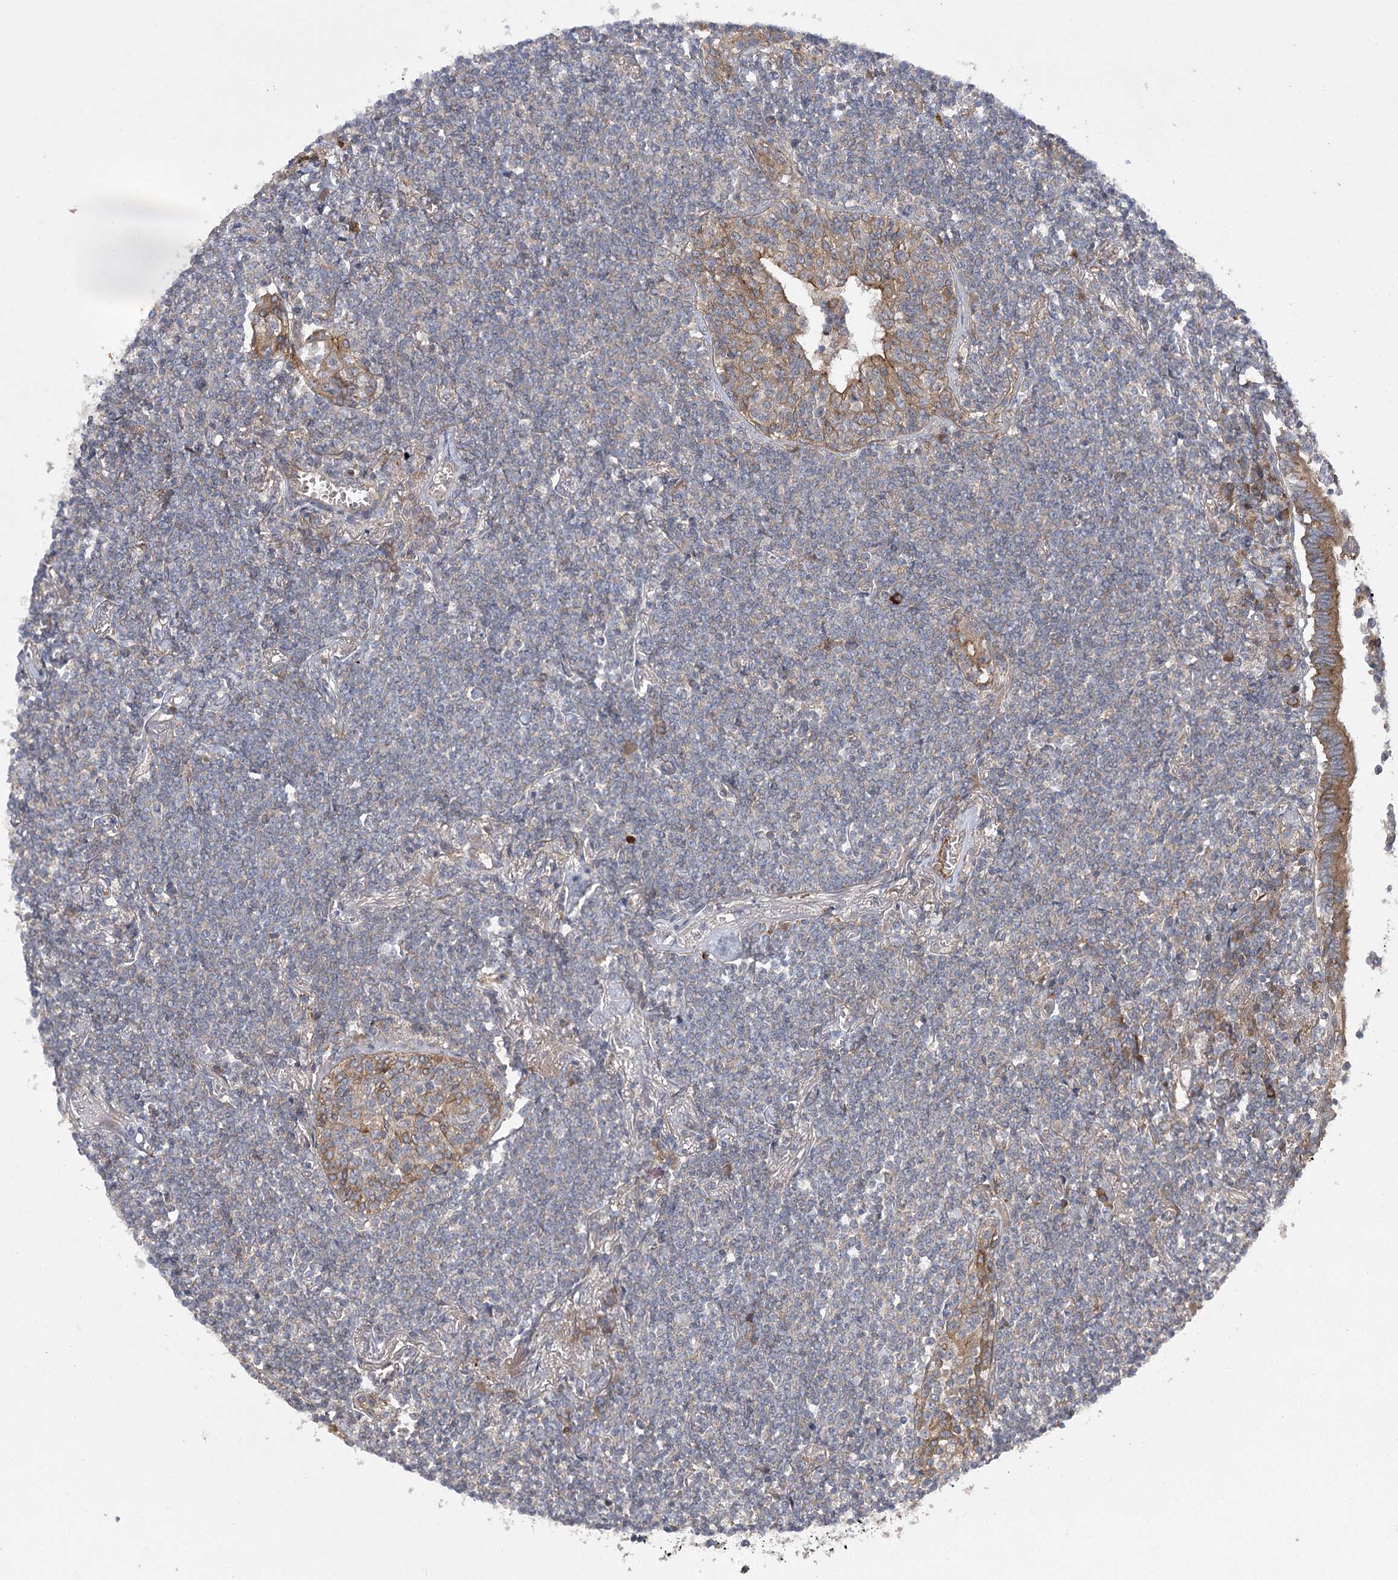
{"staining": {"intensity": "negative", "quantity": "none", "location": "none"}, "tissue": "lymphoma", "cell_type": "Tumor cells", "image_type": "cancer", "snomed": [{"axis": "morphology", "description": "Malignant lymphoma, non-Hodgkin's type, Low grade"}, {"axis": "topography", "description": "Lung"}], "caption": "Histopathology image shows no significant protein positivity in tumor cells of lymphoma.", "gene": "BCR", "patient": {"sex": "female", "age": 71}}